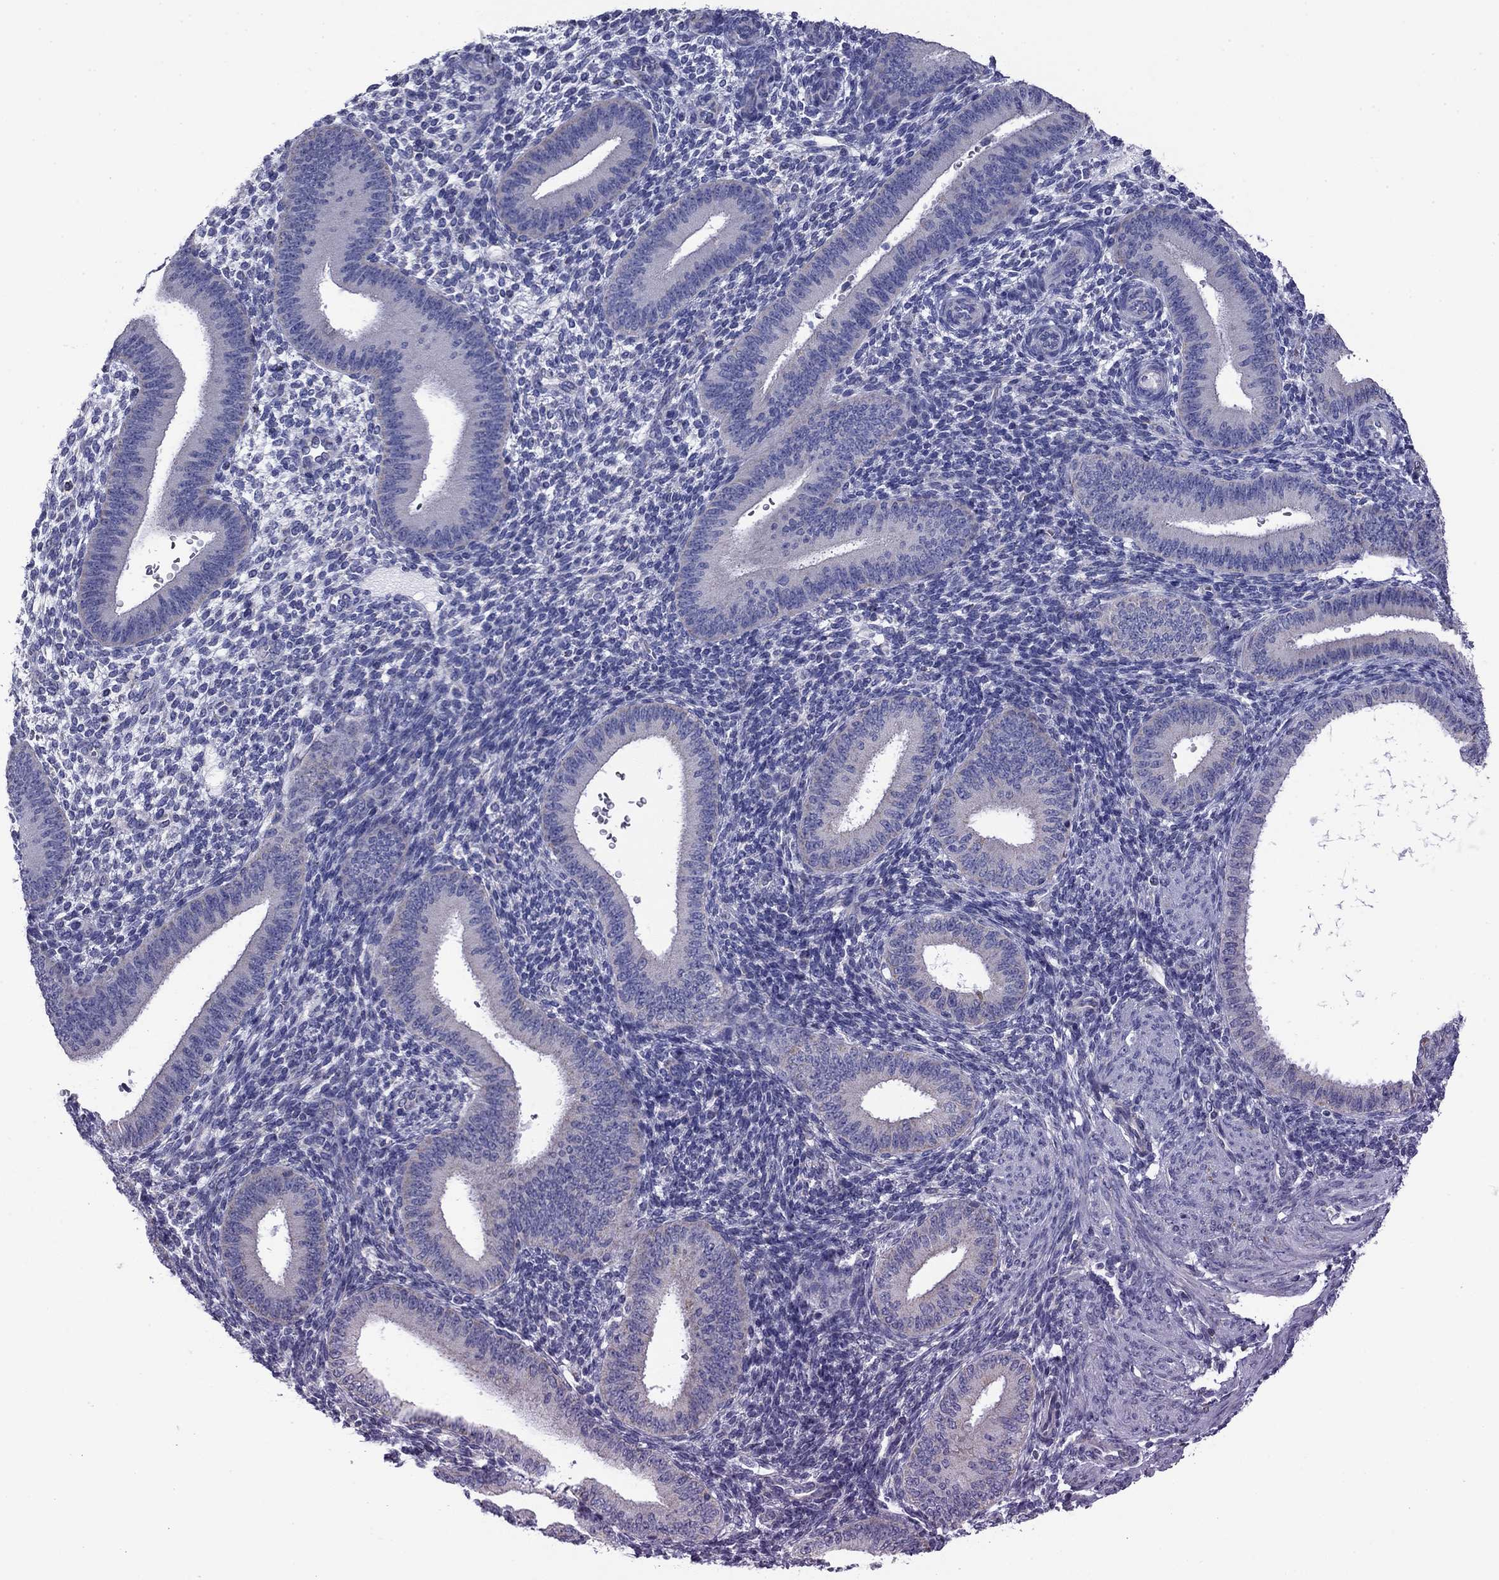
{"staining": {"intensity": "negative", "quantity": "none", "location": "none"}, "tissue": "endometrium", "cell_type": "Cells in endometrial stroma", "image_type": "normal", "snomed": [{"axis": "morphology", "description": "Normal tissue, NOS"}, {"axis": "topography", "description": "Endometrium"}], "caption": "This histopathology image is of unremarkable endometrium stained with IHC to label a protein in brown with the nuclei are counter-stained blue. There is no expression in cells in endometrial stroma. Brightfield microscopy of immunohistochemistry (IHC) stained with DAB (brown) and hematoxylin (blue), captured at high magnification.", "gene": "ACADSB", "patient": {"sex": "female", "age": 39}}